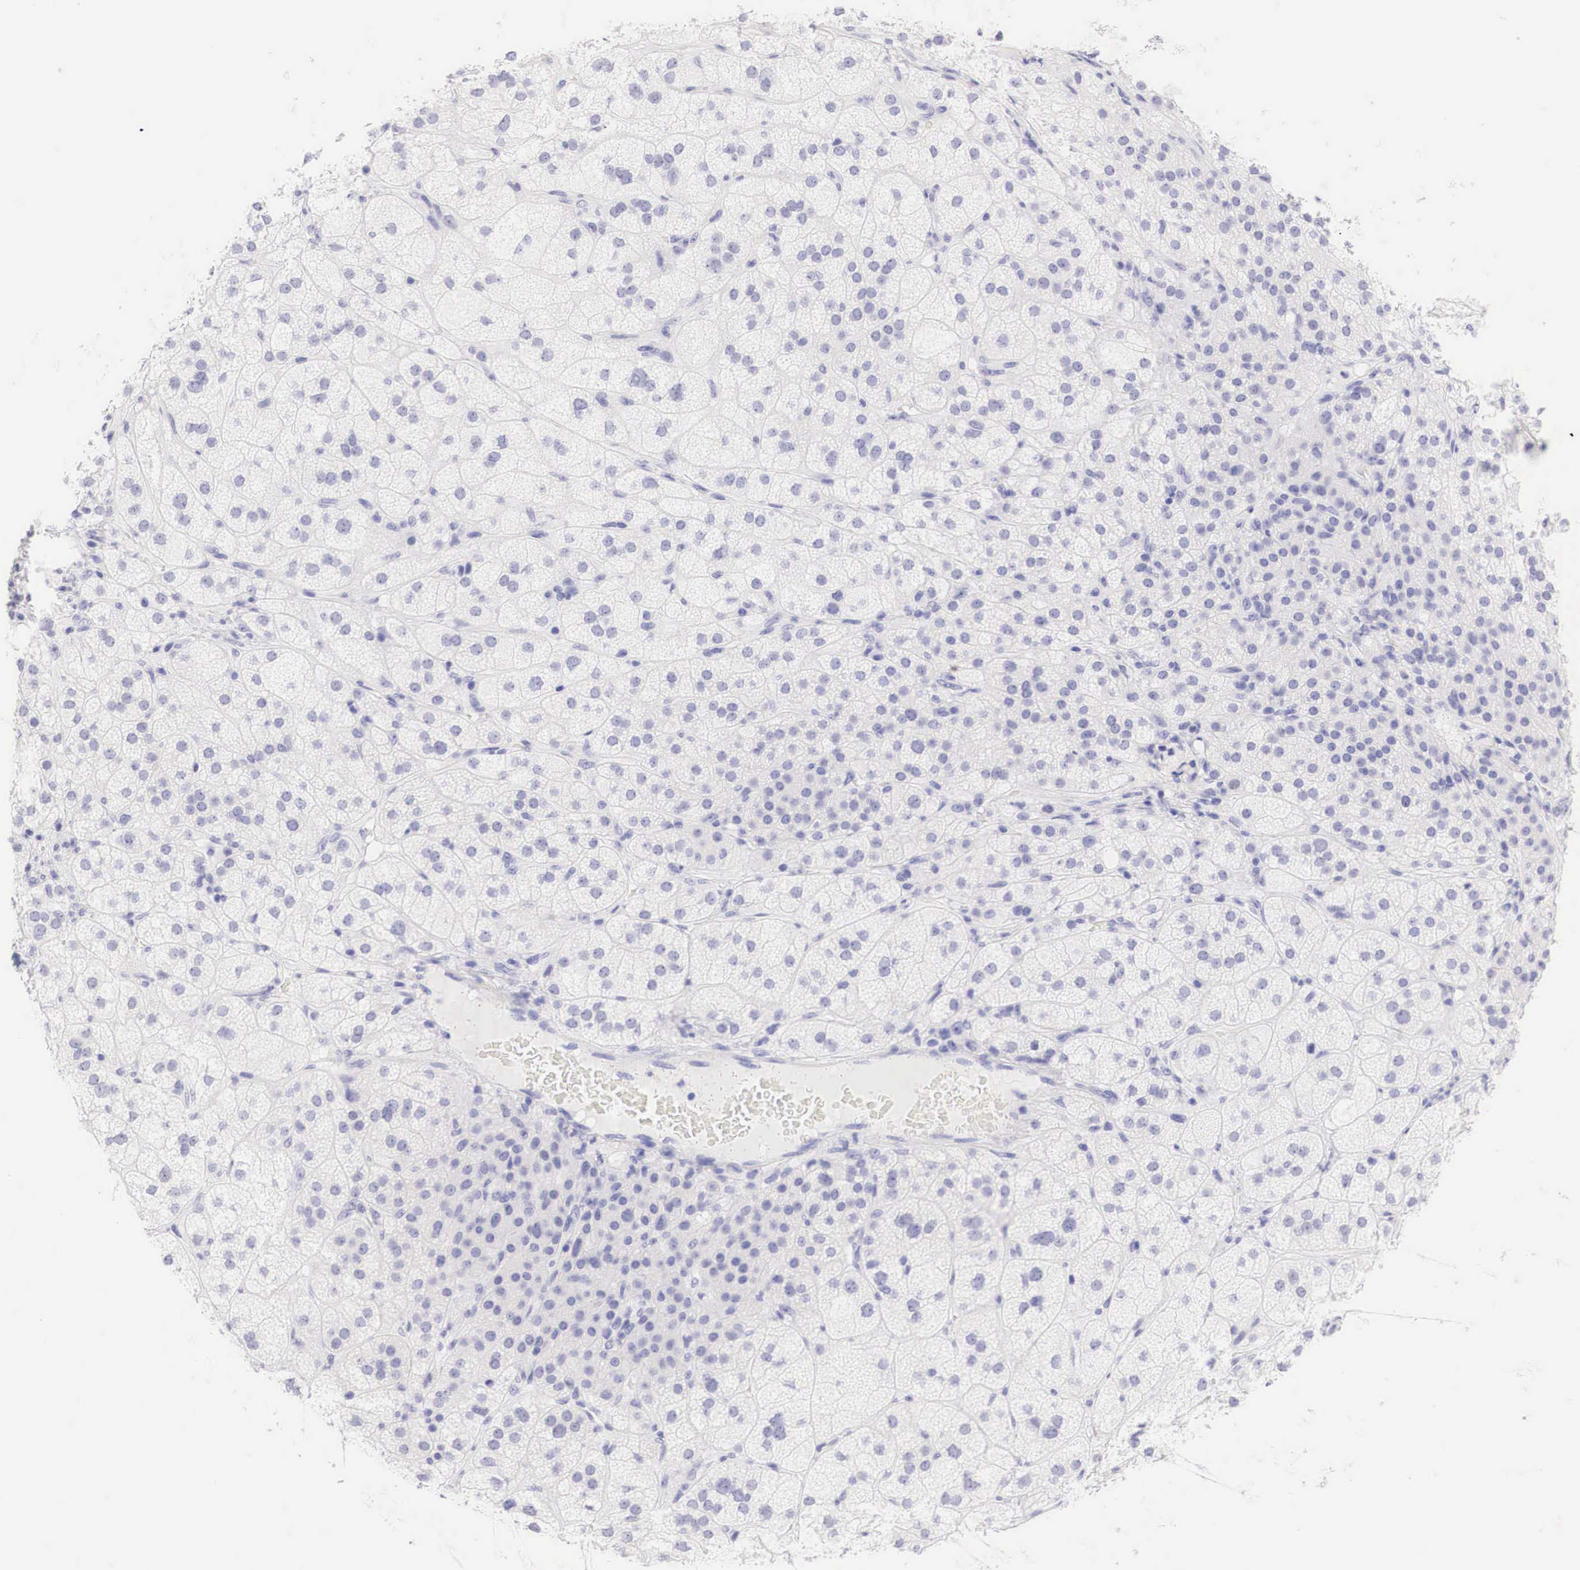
{"staining": {"intensity": "negative", "quantity": "none", "location": "none"}, "tissue": "adrenal gland", "cell_type": "Glandular cells", "image_type": "normal", "snomed": [{"axis": "morphology", "description": "Normal tissue, NOS"}, {"axis": "topography", "description": "Adrenal gland"}], "caption": "Immunohistochemistry histopathology image of normal human adrenal gland stained for a protein (brown), which displays no expression in glandular cells. Brightfield microscopy of immunohistochemistry (IHC) stained with DAB (brown) and hematoxylin (blue), captured at high magnification.", "gene": "TYR", "patient": {"sex": "female", "age": 60}}